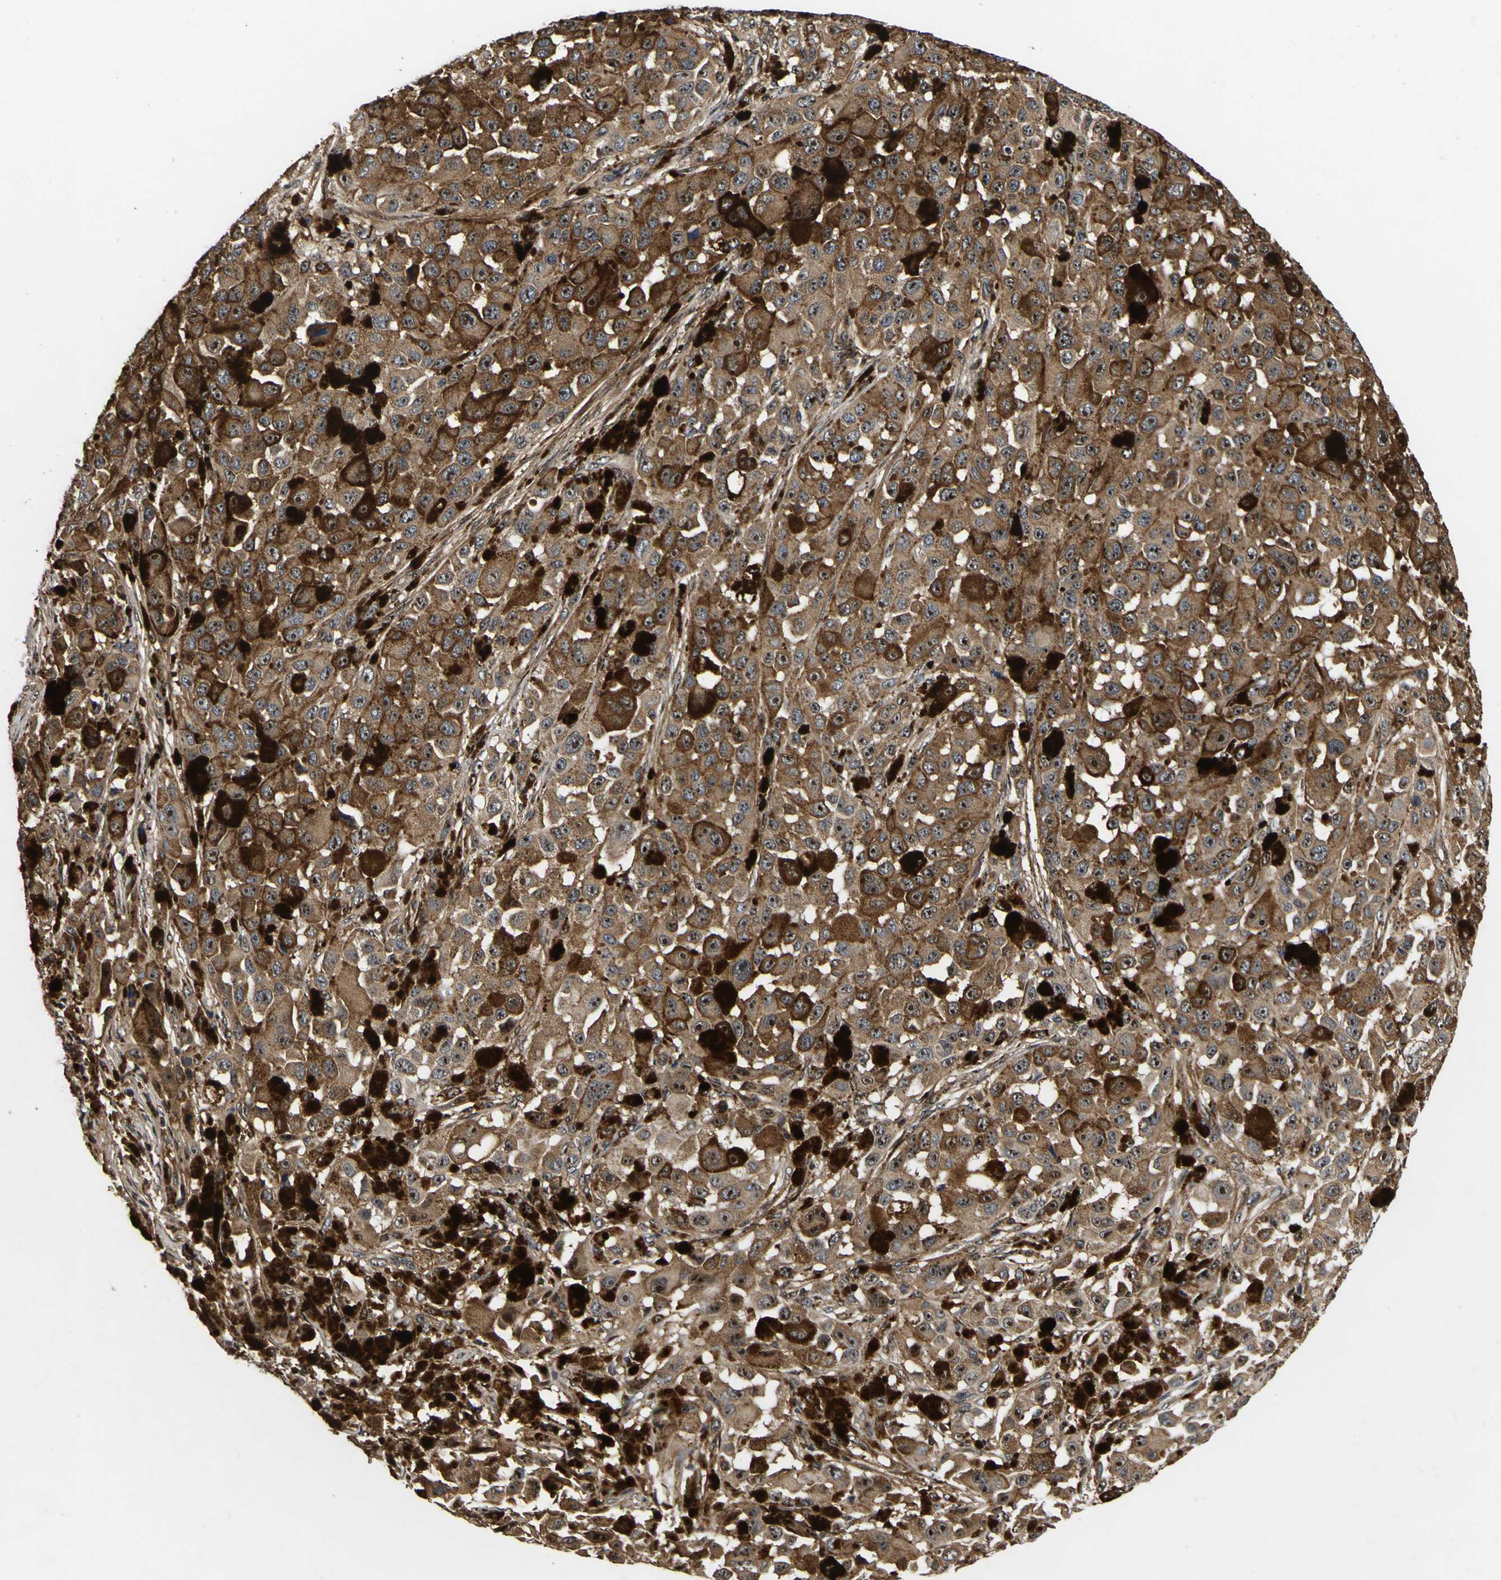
{"staining": {"intensity": "moderate", "quantity": ">75%", "location": "cytoplasmic/membranous,nuclear"}, "tissue": "melanoma", "cell_type": "Tumor cells", "image_type": "cancer", "snomed": [{"axis": "morphology", "description": "Malignant melanoma, NOS"}, {"axis": "topography", "description": "Skin"}], "caption": "Immunohistochemical staining of human melanoma demonstrates medium levels of moderate cytoplasmic/membranous and nuclear expression in about >75% of tumor cells.", "gene": "LRP4", "patient": {"sex": "male", "age": 96}}